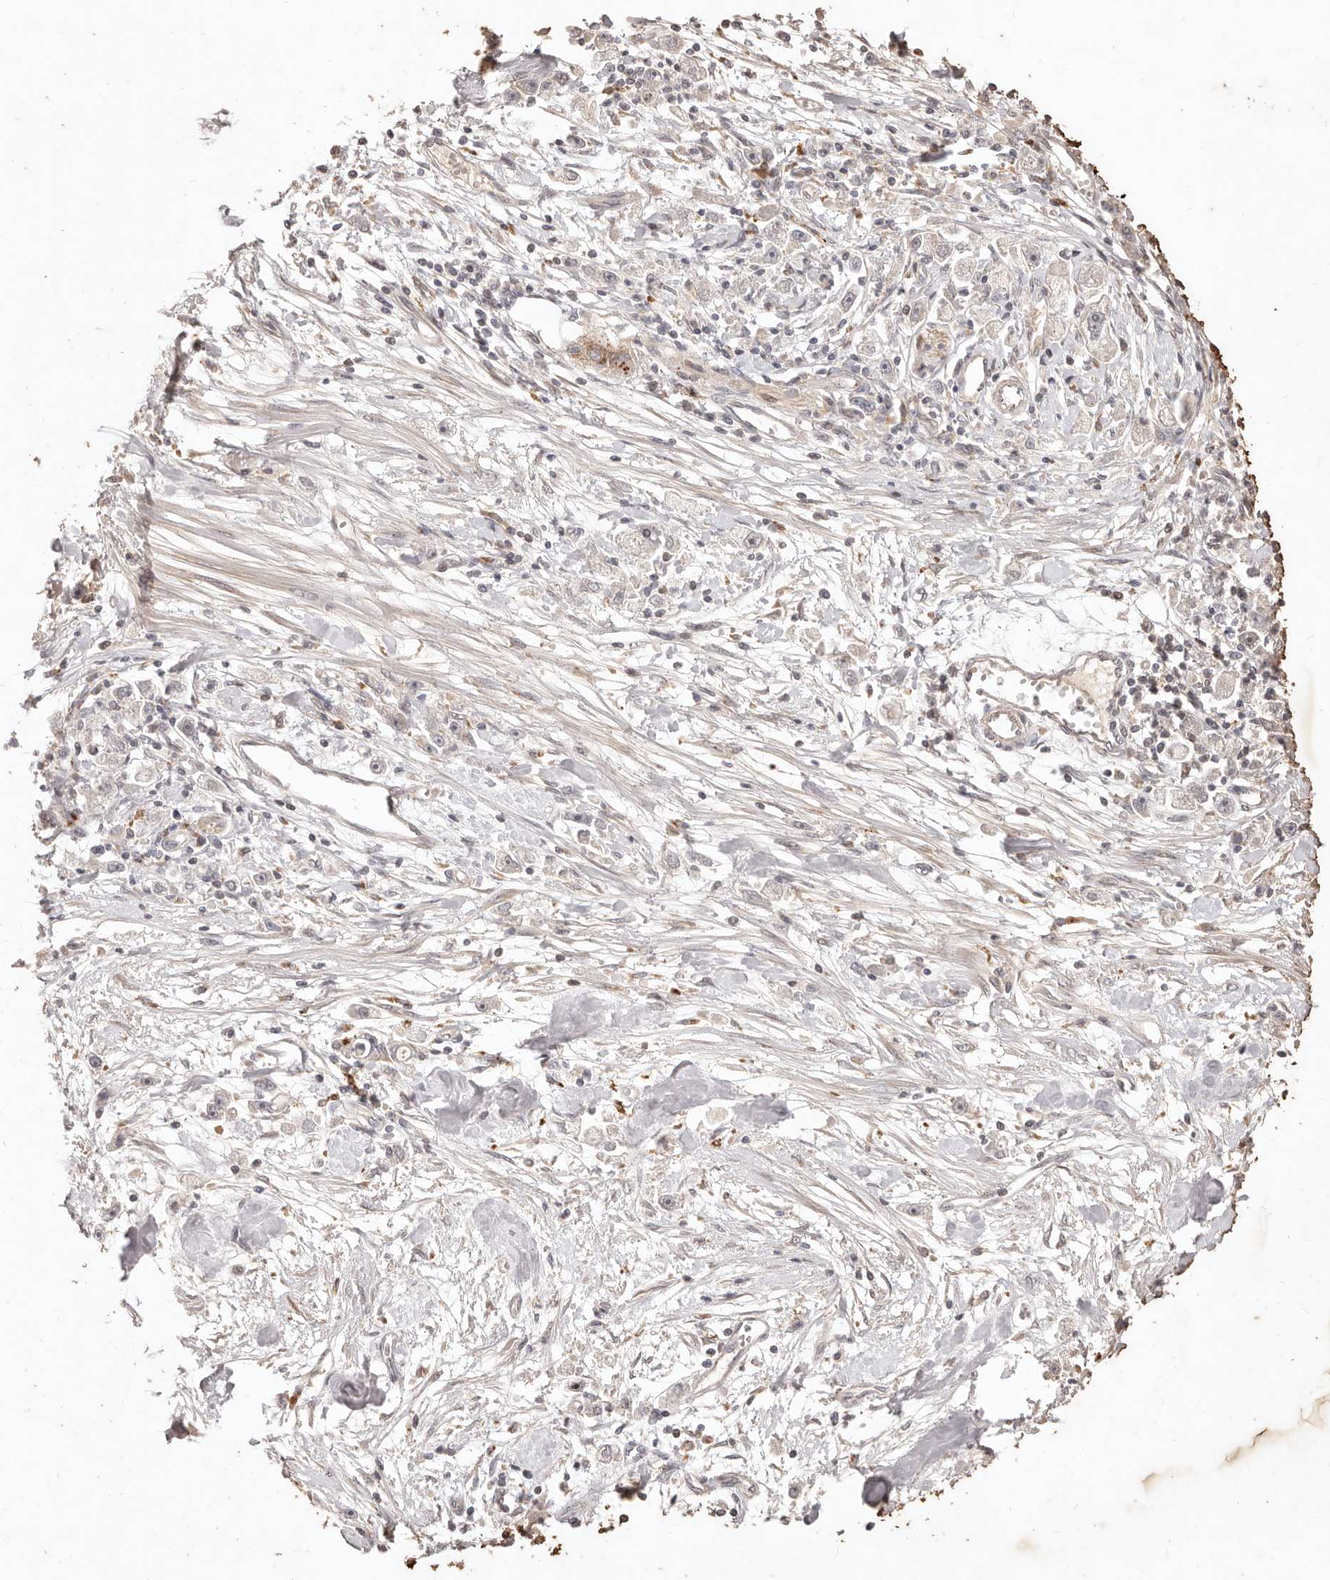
{"staining": {"intensity": "negative", "quantity": "none", "location": "none"}, "tissue": "stomach cancer", "cell_type": "Tumor cells", "image_type": "cancer", "snomed": [{"axis": "morphology", "description": "Adenocarcinoma, NOS"}, {"axis": "topography", "description": "Stomach"}], "caption": "High power microscopy photomicrograph of an IHC micrograph of stomach cancer, revealing no significant positivity in tumor cells.", "gene": "KIF9", "patient": {"sex": "female", "age": 59}}